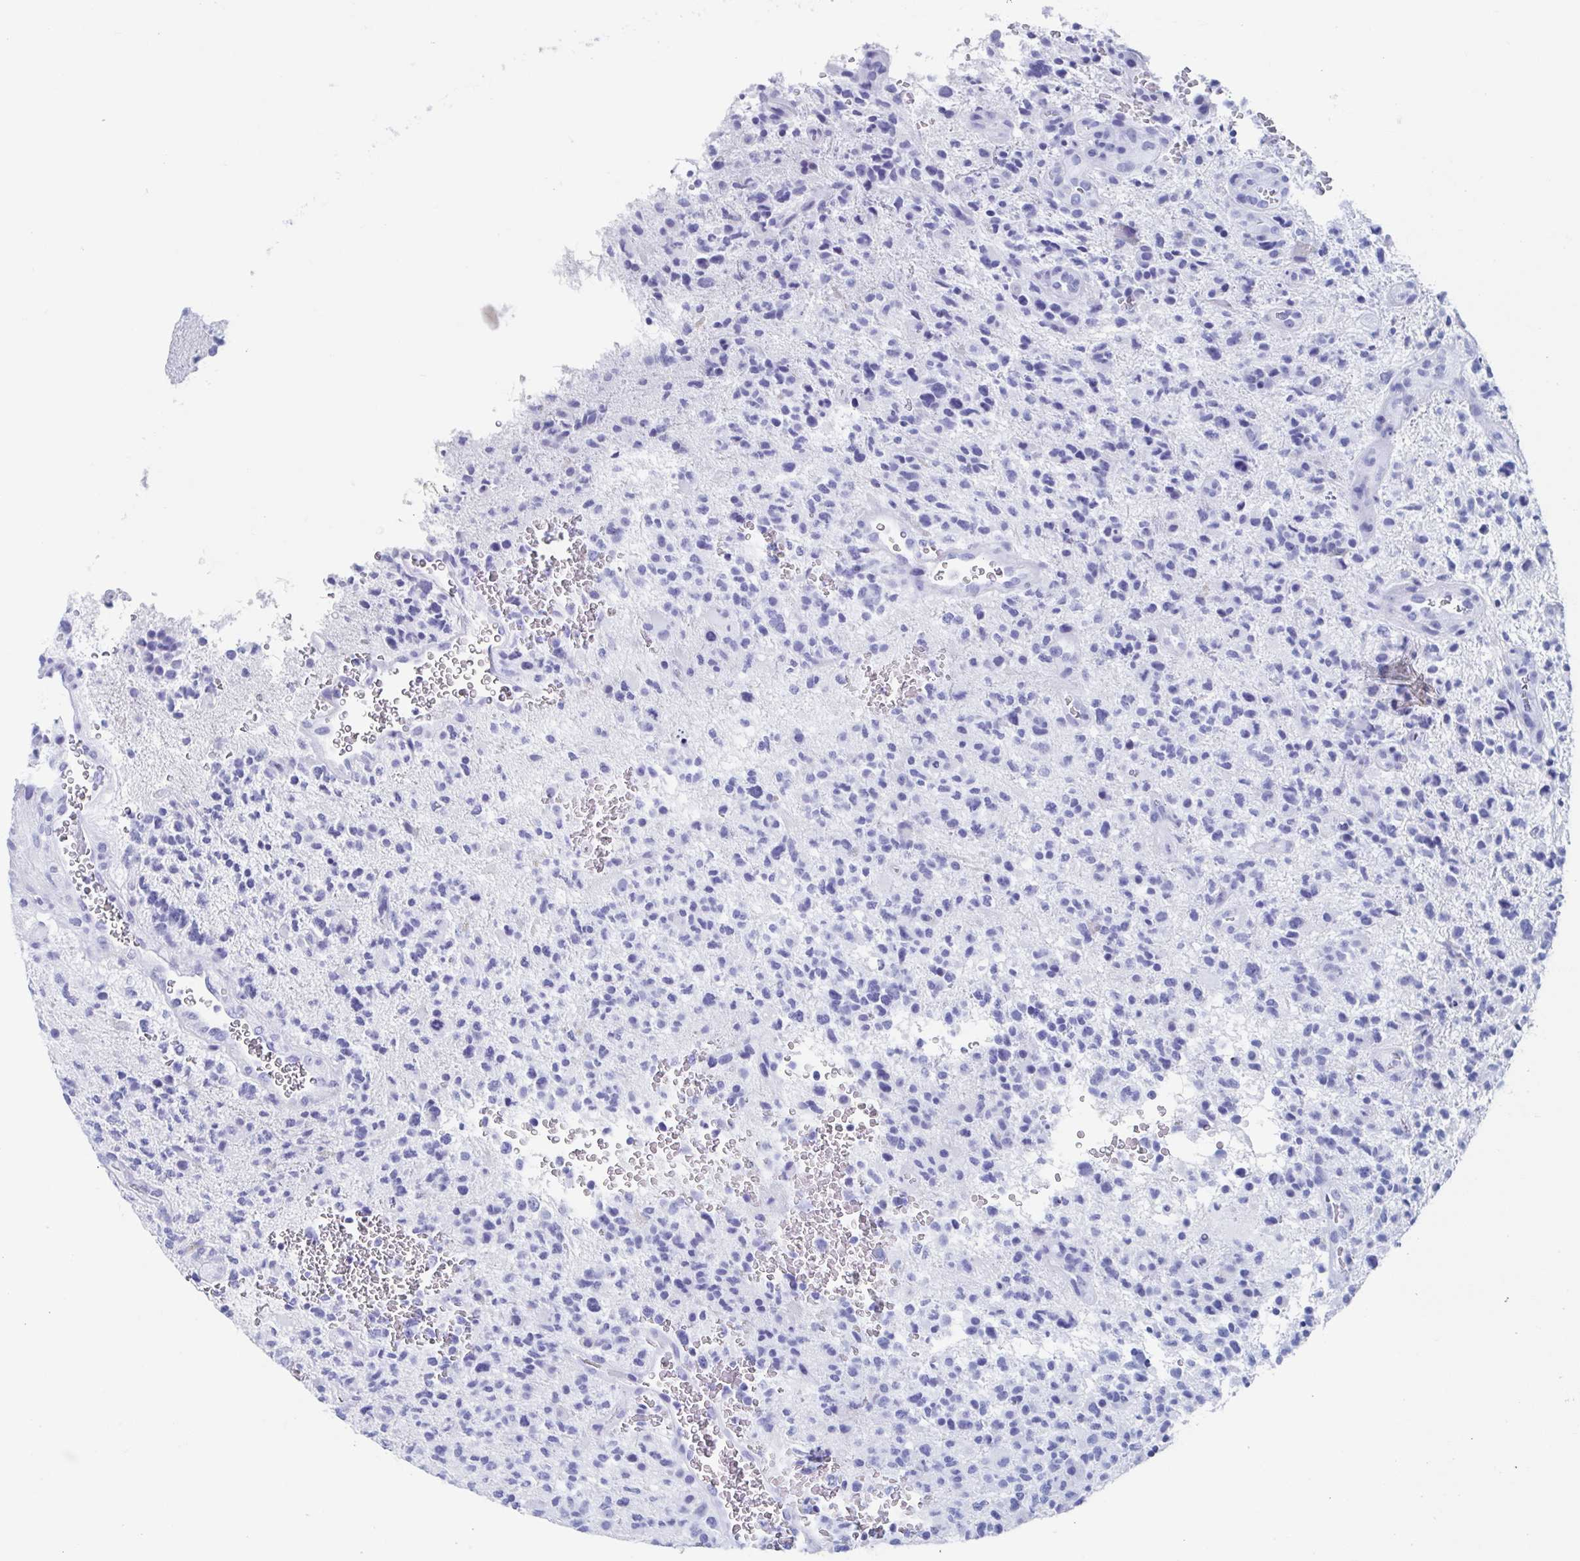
{"staining": {"intensity": "negative", "quantity": "none", "location": "none"}, "tissue": "glioma", "cell_type": "Tumor cells", "image_type": "cancer", "snomed": [{"axis": "morphology", "description": "Glioma, malignant, High grade"}, {"axis": "topography", "description": "Brain"}], "caption": "High power microscopy image of an immunohistochemistry (IHC) histopathology image of glioma, revealing no significant staining in tumor cells.", "gene": "HDGFL1", "patient": {"sex": "female", "age": 71}}